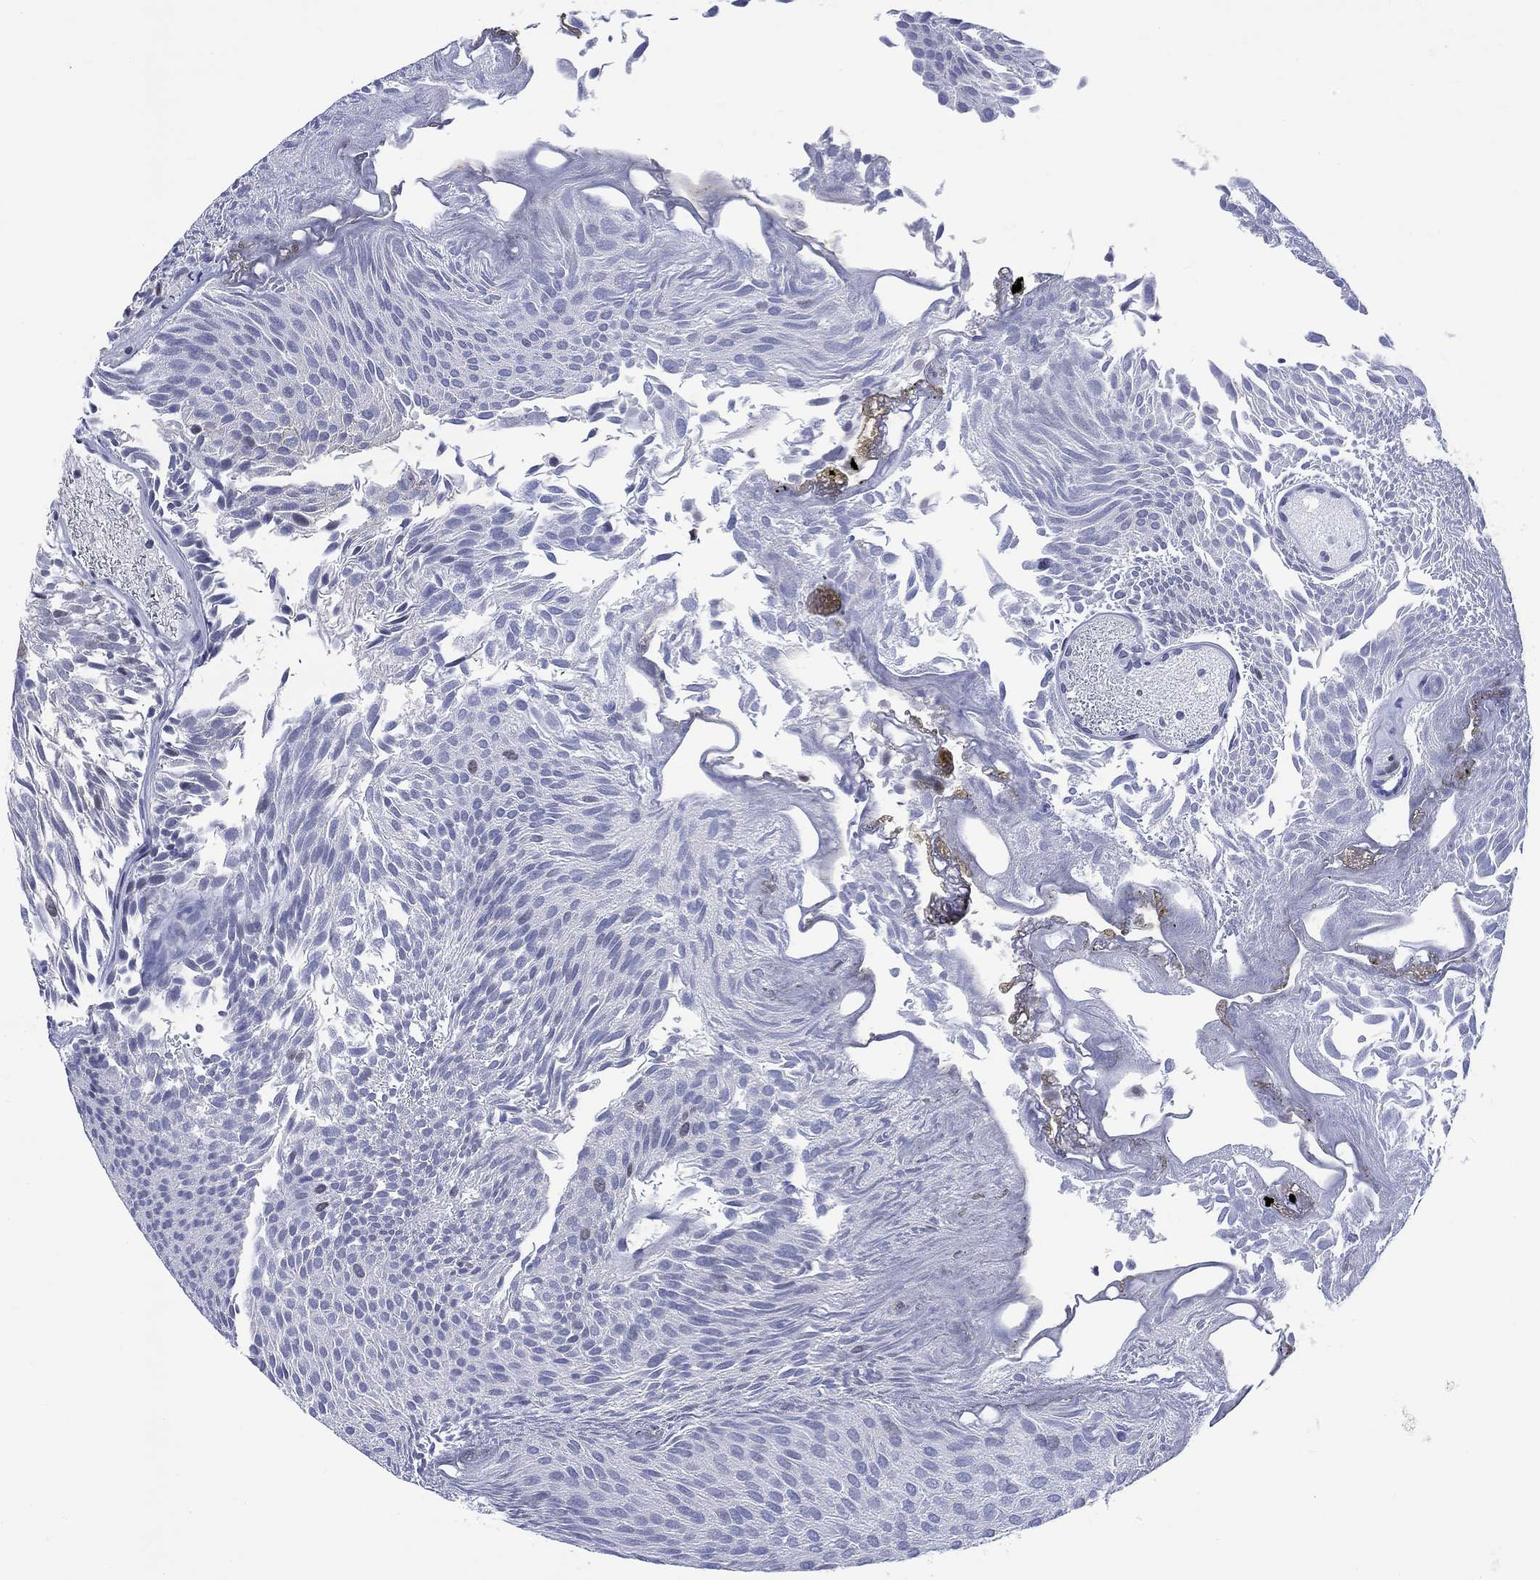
{"staining": {"intensity": "weak", "quantity": "<25%", "location": "nuclear"}, "tissue": "urothelial cancer", "cell_type": "Tumor cells", "image_type": "cancer", "snomed": [{"axis": "morphology", "description": "Urothelial carcinoma, Low grade"}, {"axis": "topography", "description": "Urinary bladder"}], "caption": "Urothelial cancer was stained to show a protein in brown. There is no significant expression in tumor cells. (Immunohistochemistry, brightfield microscopy, high magnification).", "gene": "CDCA2", "patient": {"sex": "male", "age": 52}}